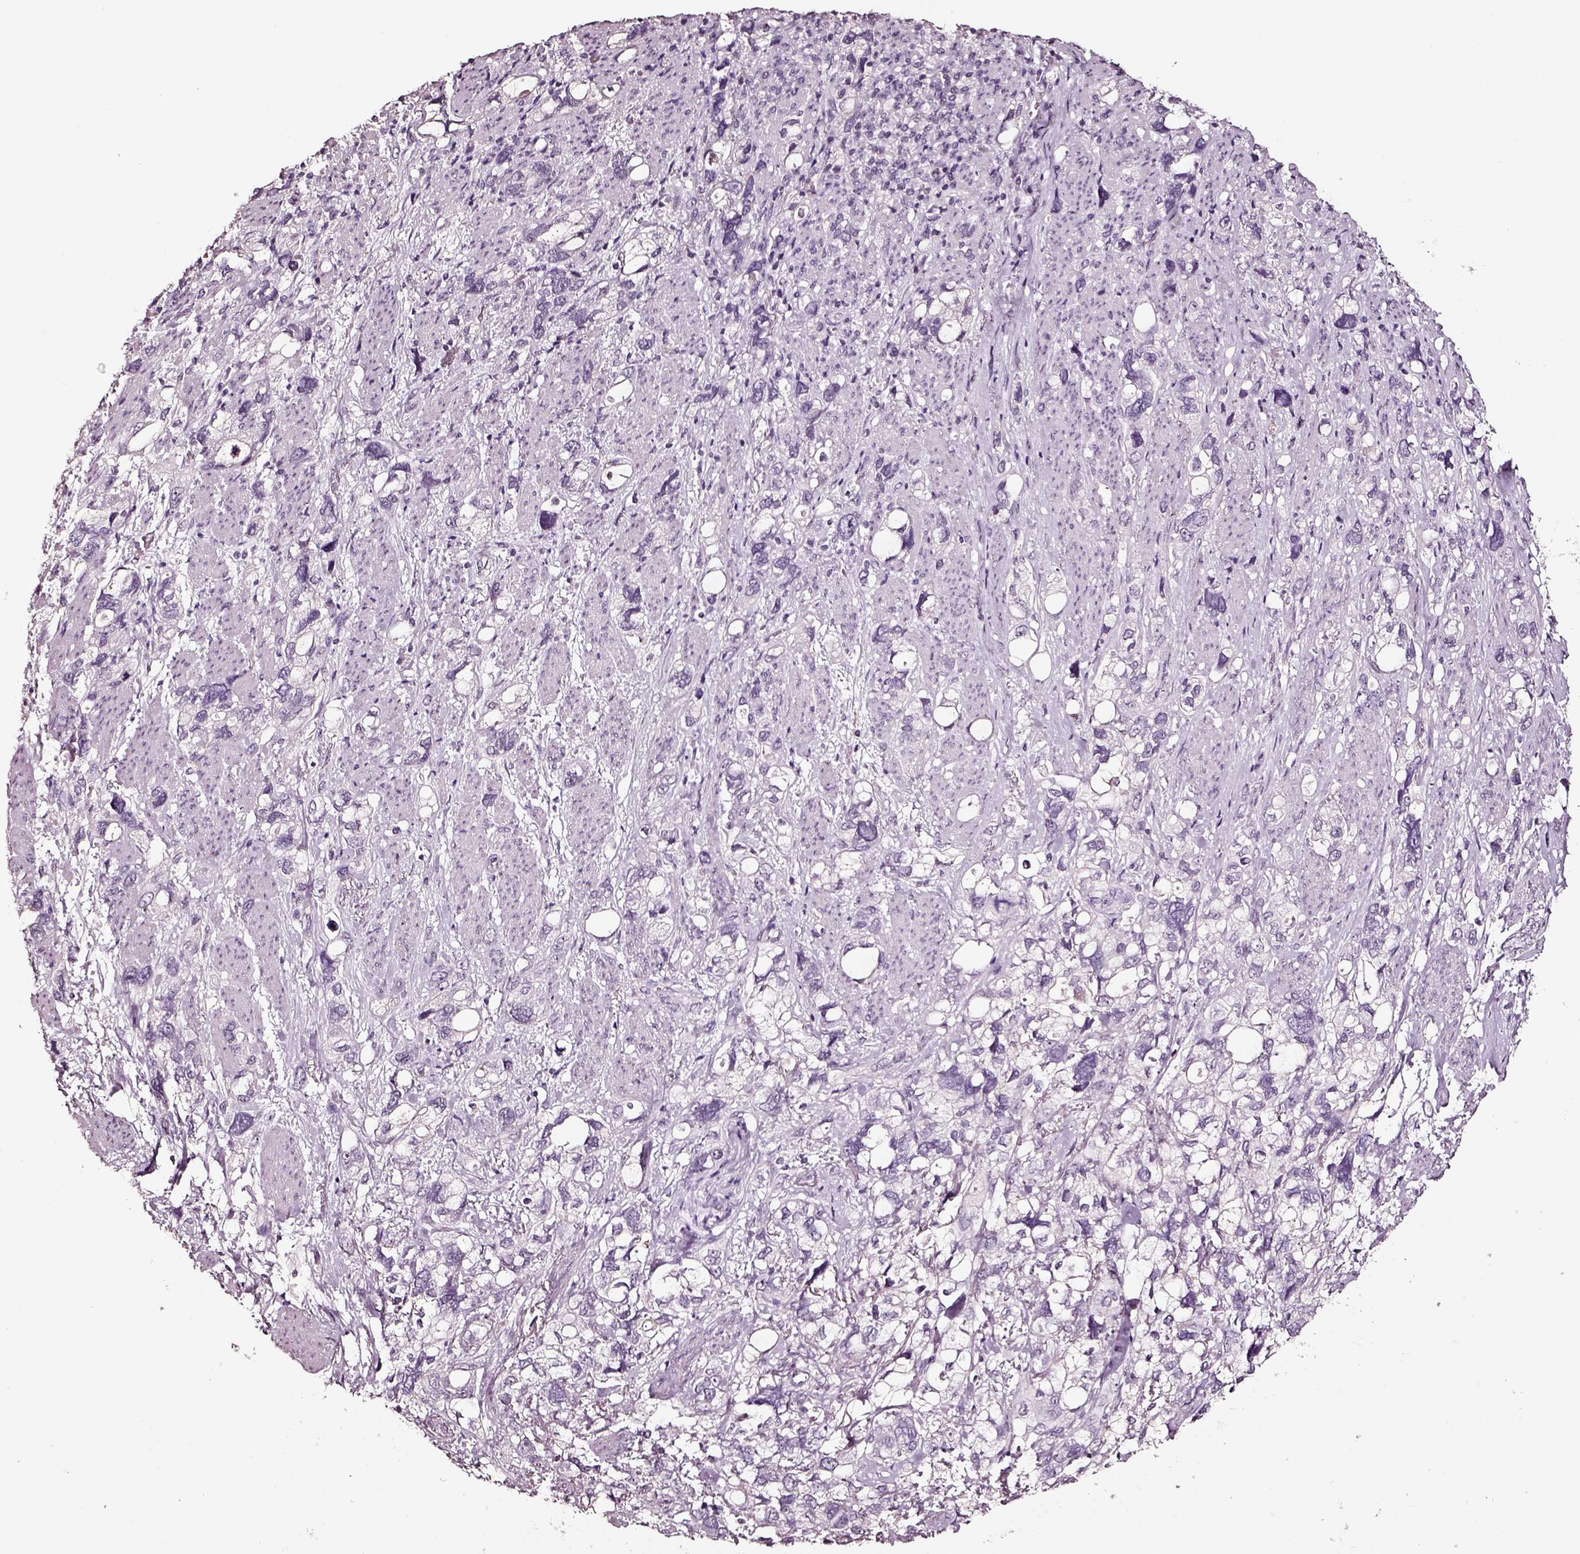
{"staining": {"intensity": "negative", "quantity": "none", "location": "none"}, "tissue": "stomach cancer", "cell_type": "Tumor cells", "image_type": "cancer", "snomed": [{"axis": "morphology", "description": "Adenocarcinoma, NOS"}, {"axis": "topography", "description": "Stomach, upper"}], "caption": "Tumor cells show no significant protein staining in stomach cancer (adenocarcinoma).", "gene": "SMIM17", "patient": {"sex": "female", "age": 81}}